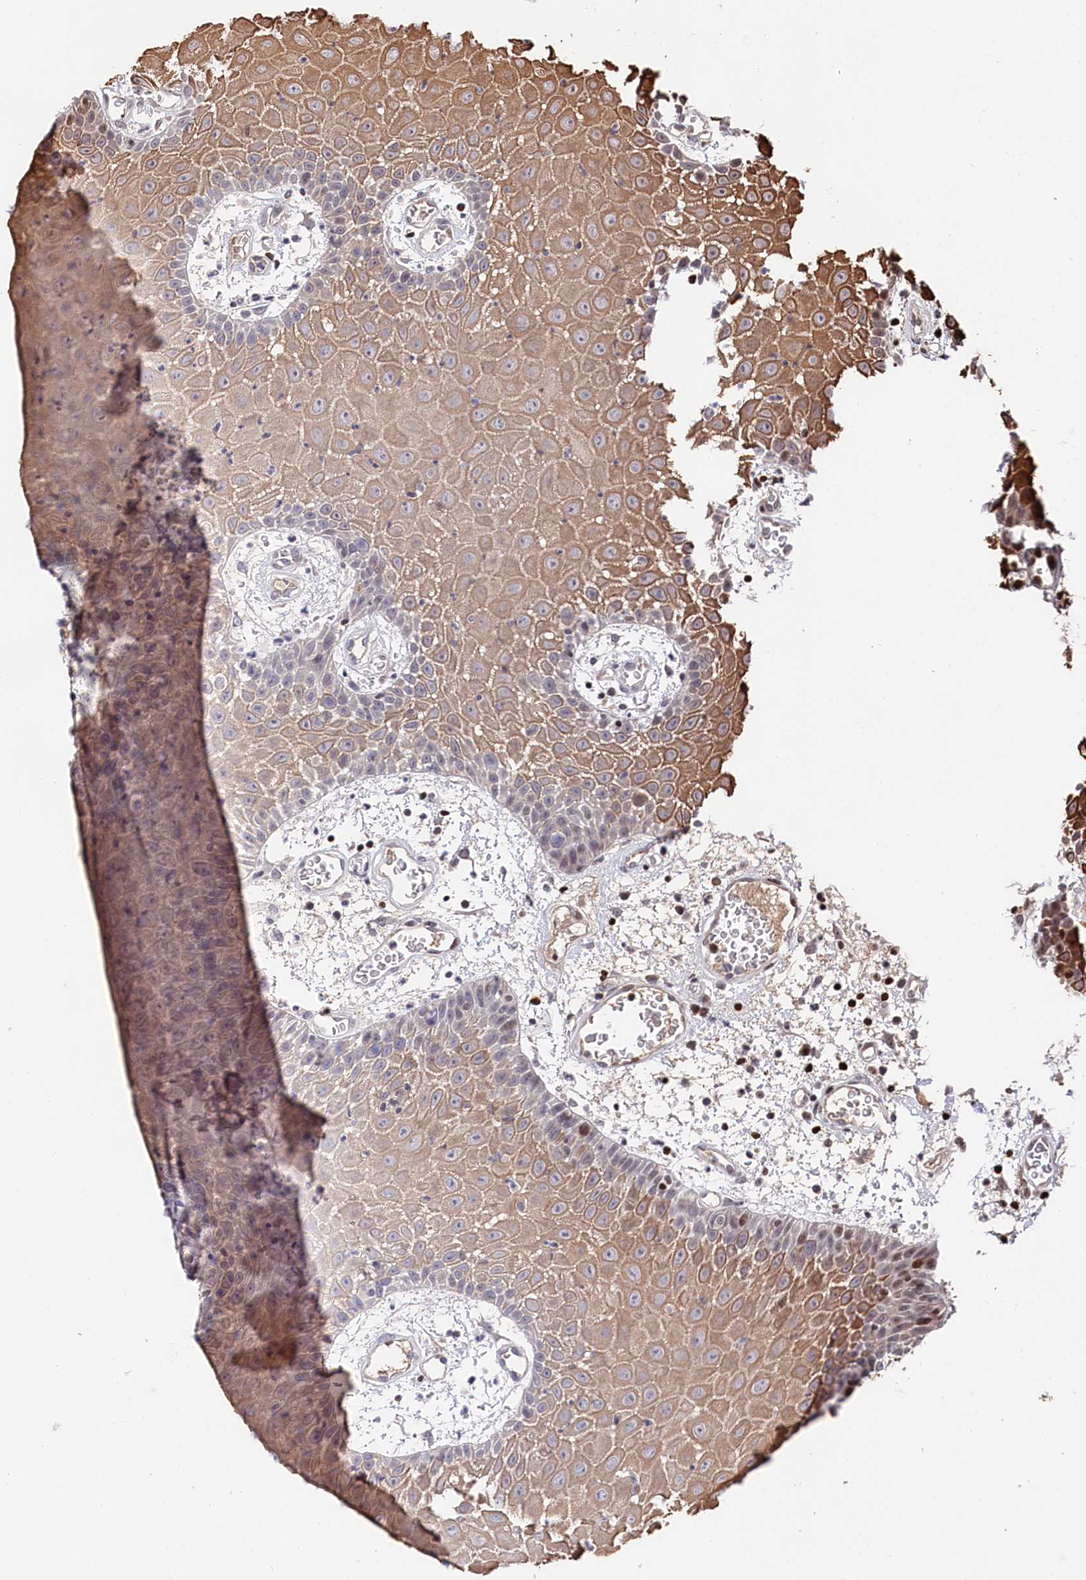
{"staining": {"intensity": "moderate", "quantity": ">75%", "location": "cytoplasmic/membranous"}, "tissue": "oral mucosa", "cell_type": "Squamous epithelial cells", "image_type": "normal", "snomed": [{"axis": "morphology", "description": "Normal tissue, NOS"}, {"axis": "topography", "description": "Skeletal muscle"}, {"axis": "topography", "description": "Oral tissue"}, {"axis": "topography", "description": "Salivary gland"}, {"axis": "topography", "description": "Peripheral nerve tissue"}], "caption": "Benign oral mucosa shows moderate cytoplasmic/membranous positivity in about >75% of squamous epithelial cells, visualized by immunohistochemistry.", "gene": "MCF2L2", "patient": {"sex": "male", "age": 54}}